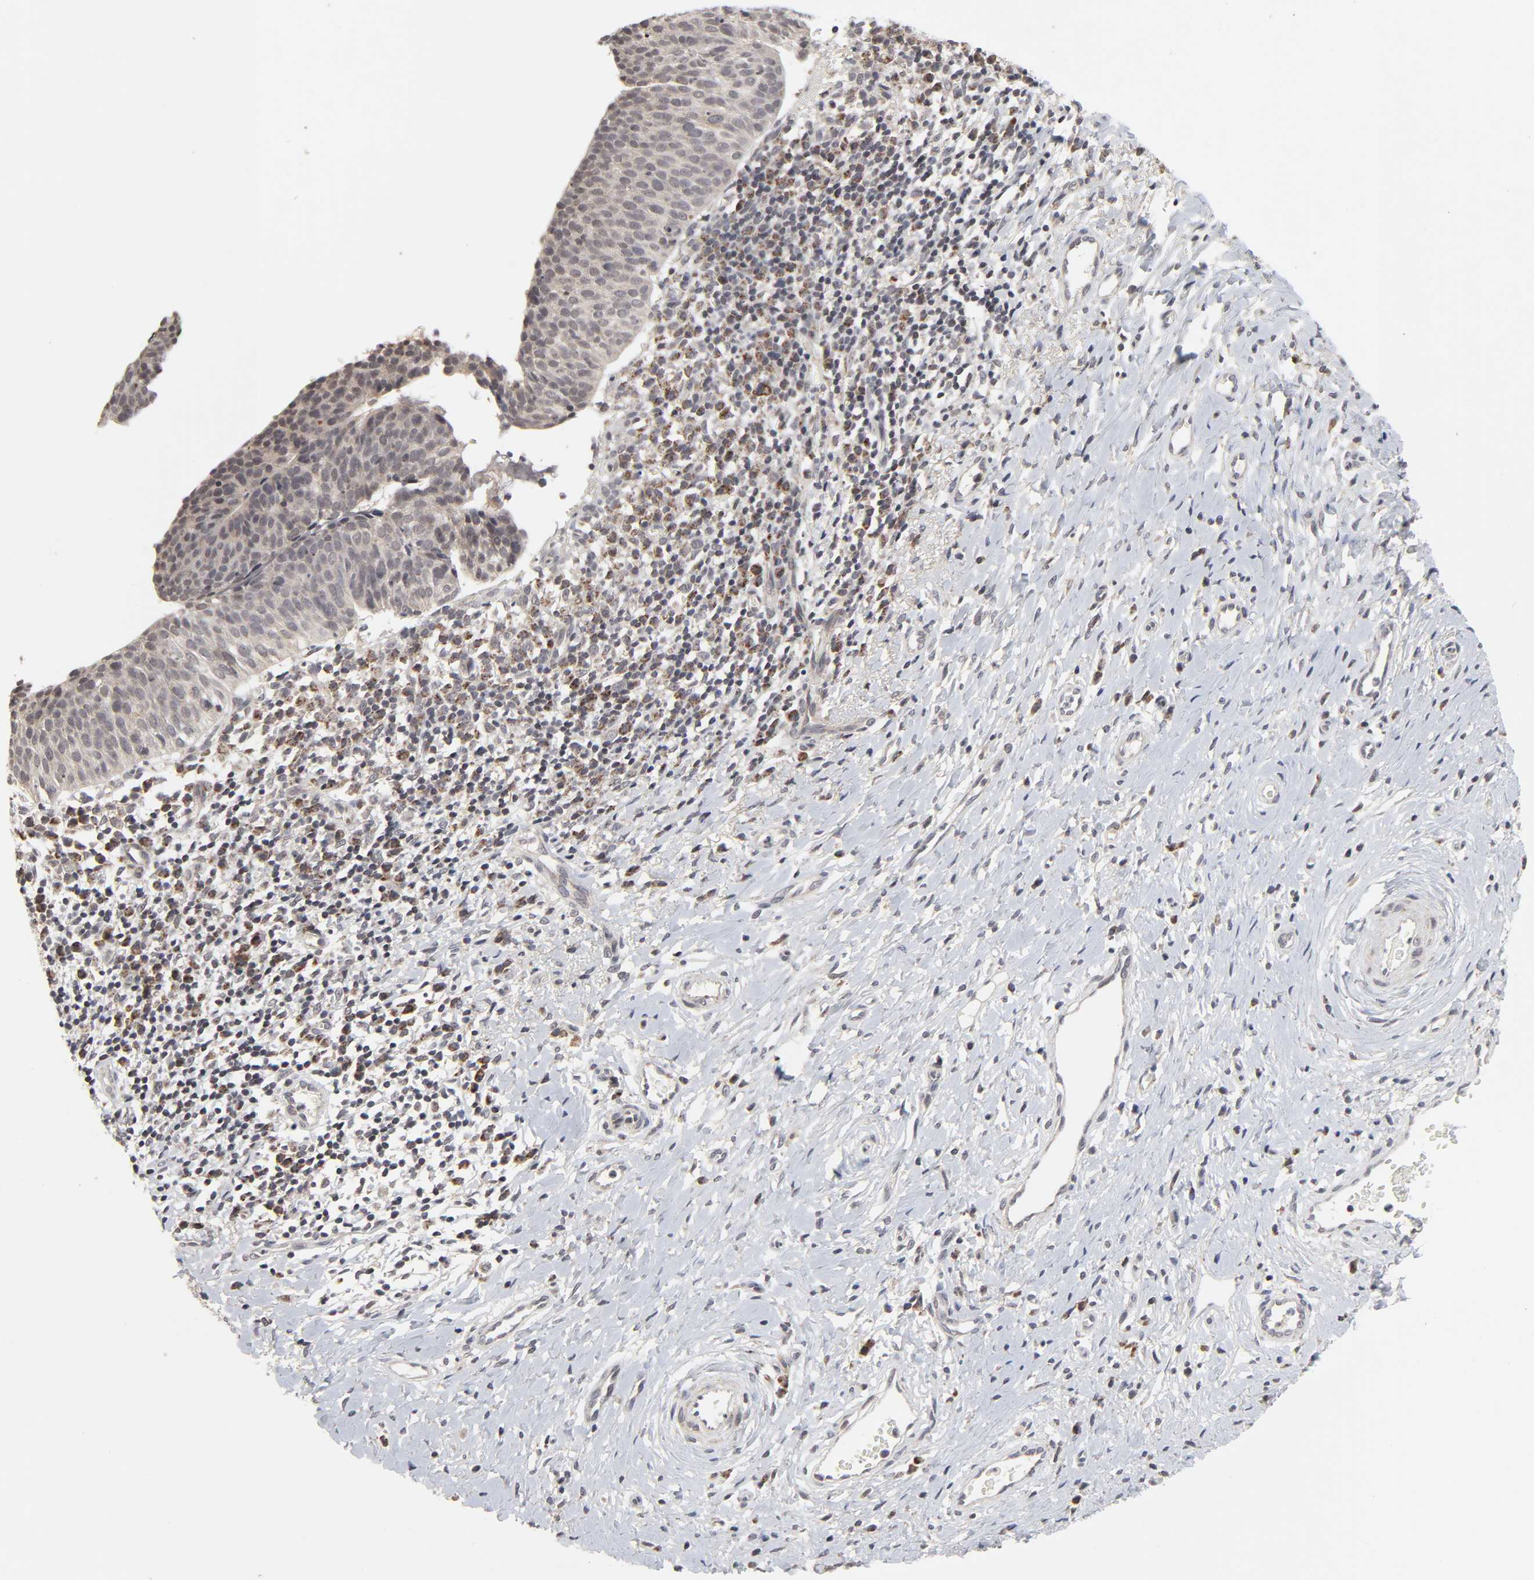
{"staining": {"intensity": "weak", "quantity": "<25%", "location": "cytoplasmic/membranous"}, "tissue": "cervical cancer", "cell_type": "Tumor cells", "image_type": "cancer", "snomed": [{"axis": "morphology", "description": "Normal tissue, NOS"}, {"axis": "morphology", "description": "Squamous cell carcinoma, NOS"}, {"axis": "topography", "description": "Cervix"}], "caption": "There is no significant staining in tumor cells of squamous cell carcinoma (cervical).", "gene": "AUH", "patient": {"sex": "female", "age": 39}}